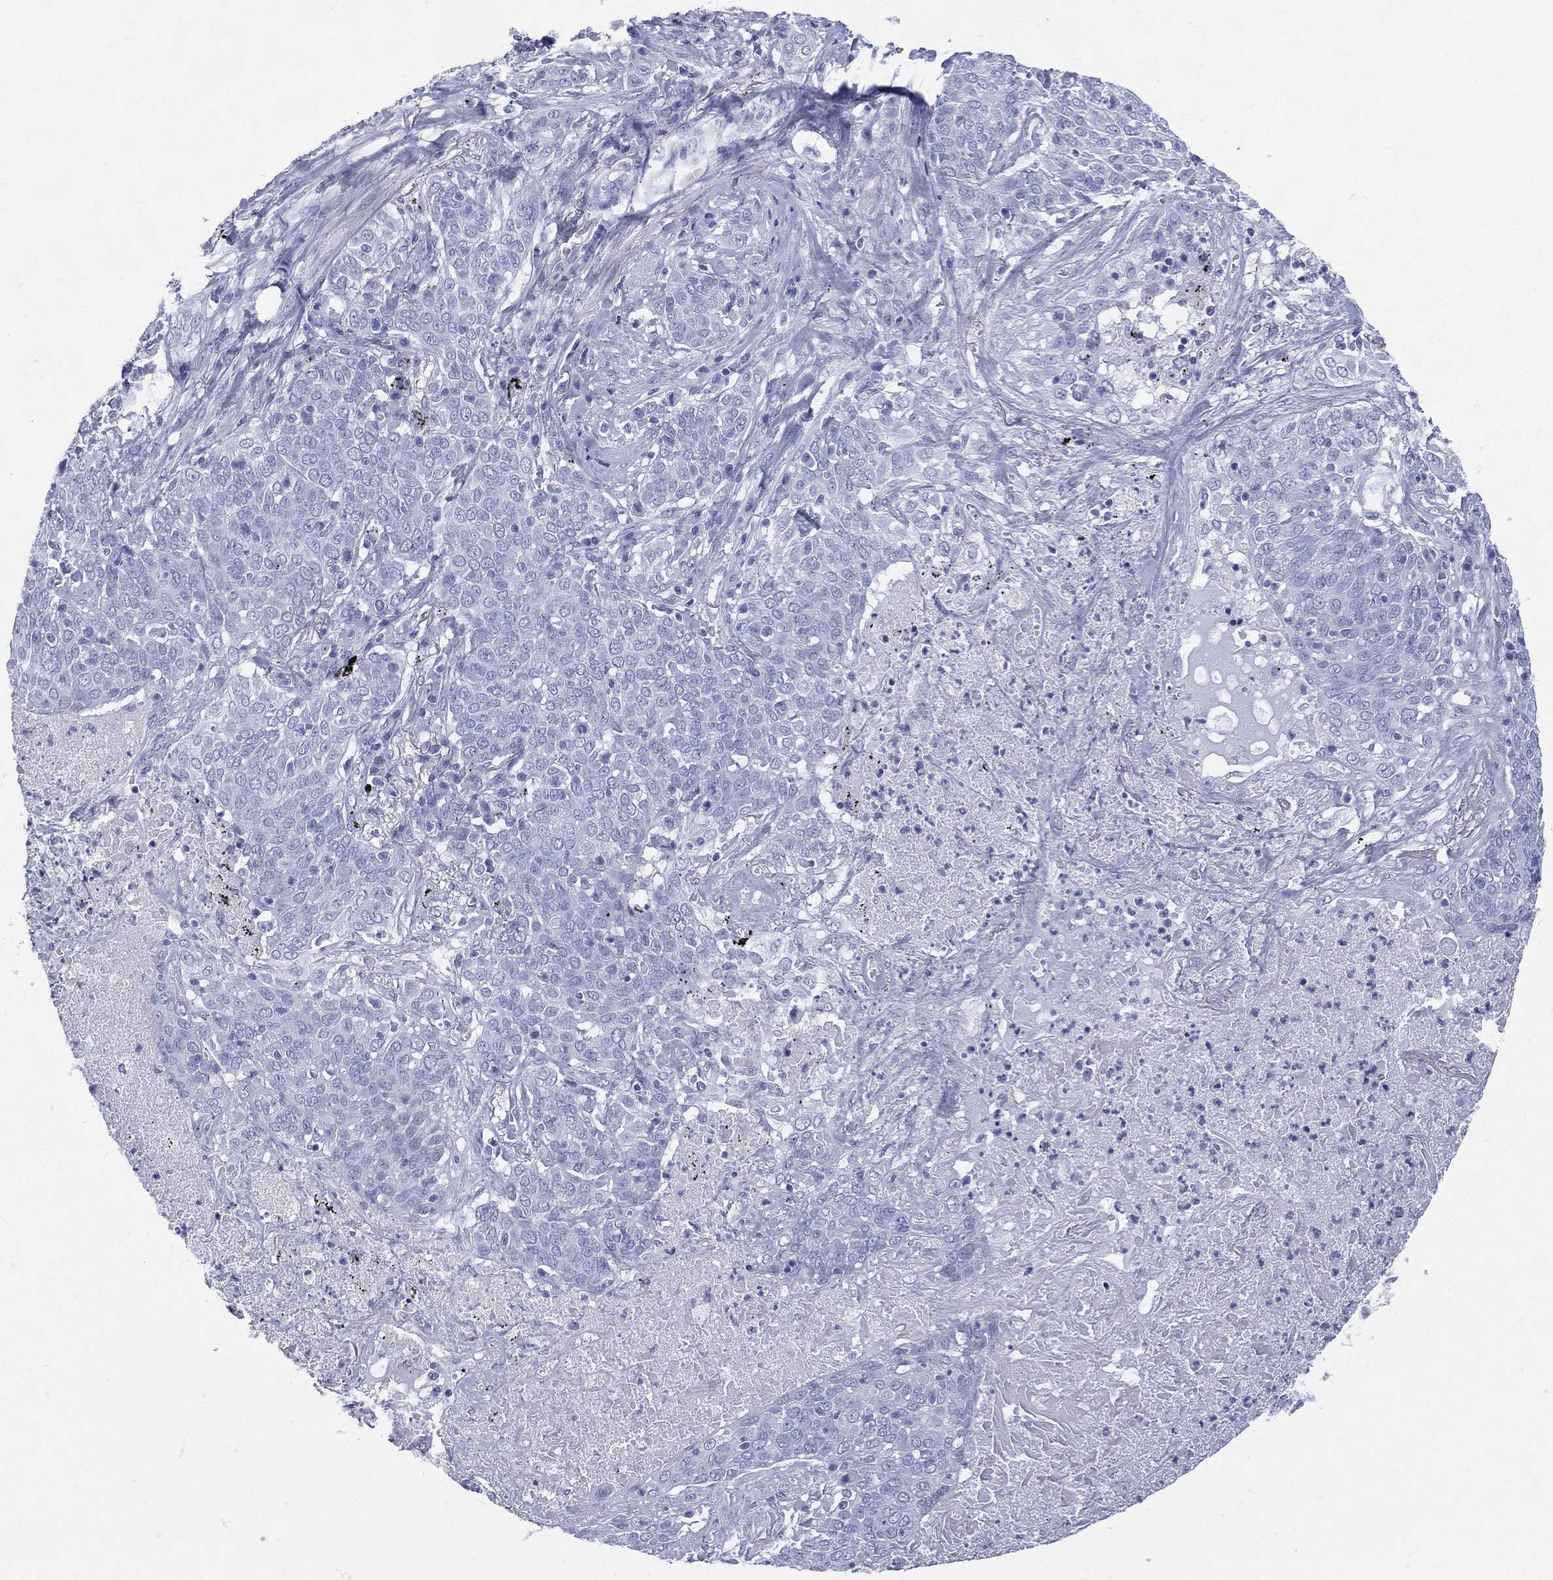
{"staining": {"intensity": "negative", "quantity": "none", "location": "none"}, "tissue": "lung cancer", "cell_type": "Tumor cells", "image_type": "cancer", "snomed": [{"axis": "morphology", "description": "Squamous cell carcinoma, NOS"}, {"axis": "topography", "description": "Lung"}], "caption": "An image of human lung squamous cell carcinoma is negative for staining in tumor cells.", "gene": "ETNPPL", "patient": {"sex": "male", "age": 82}}